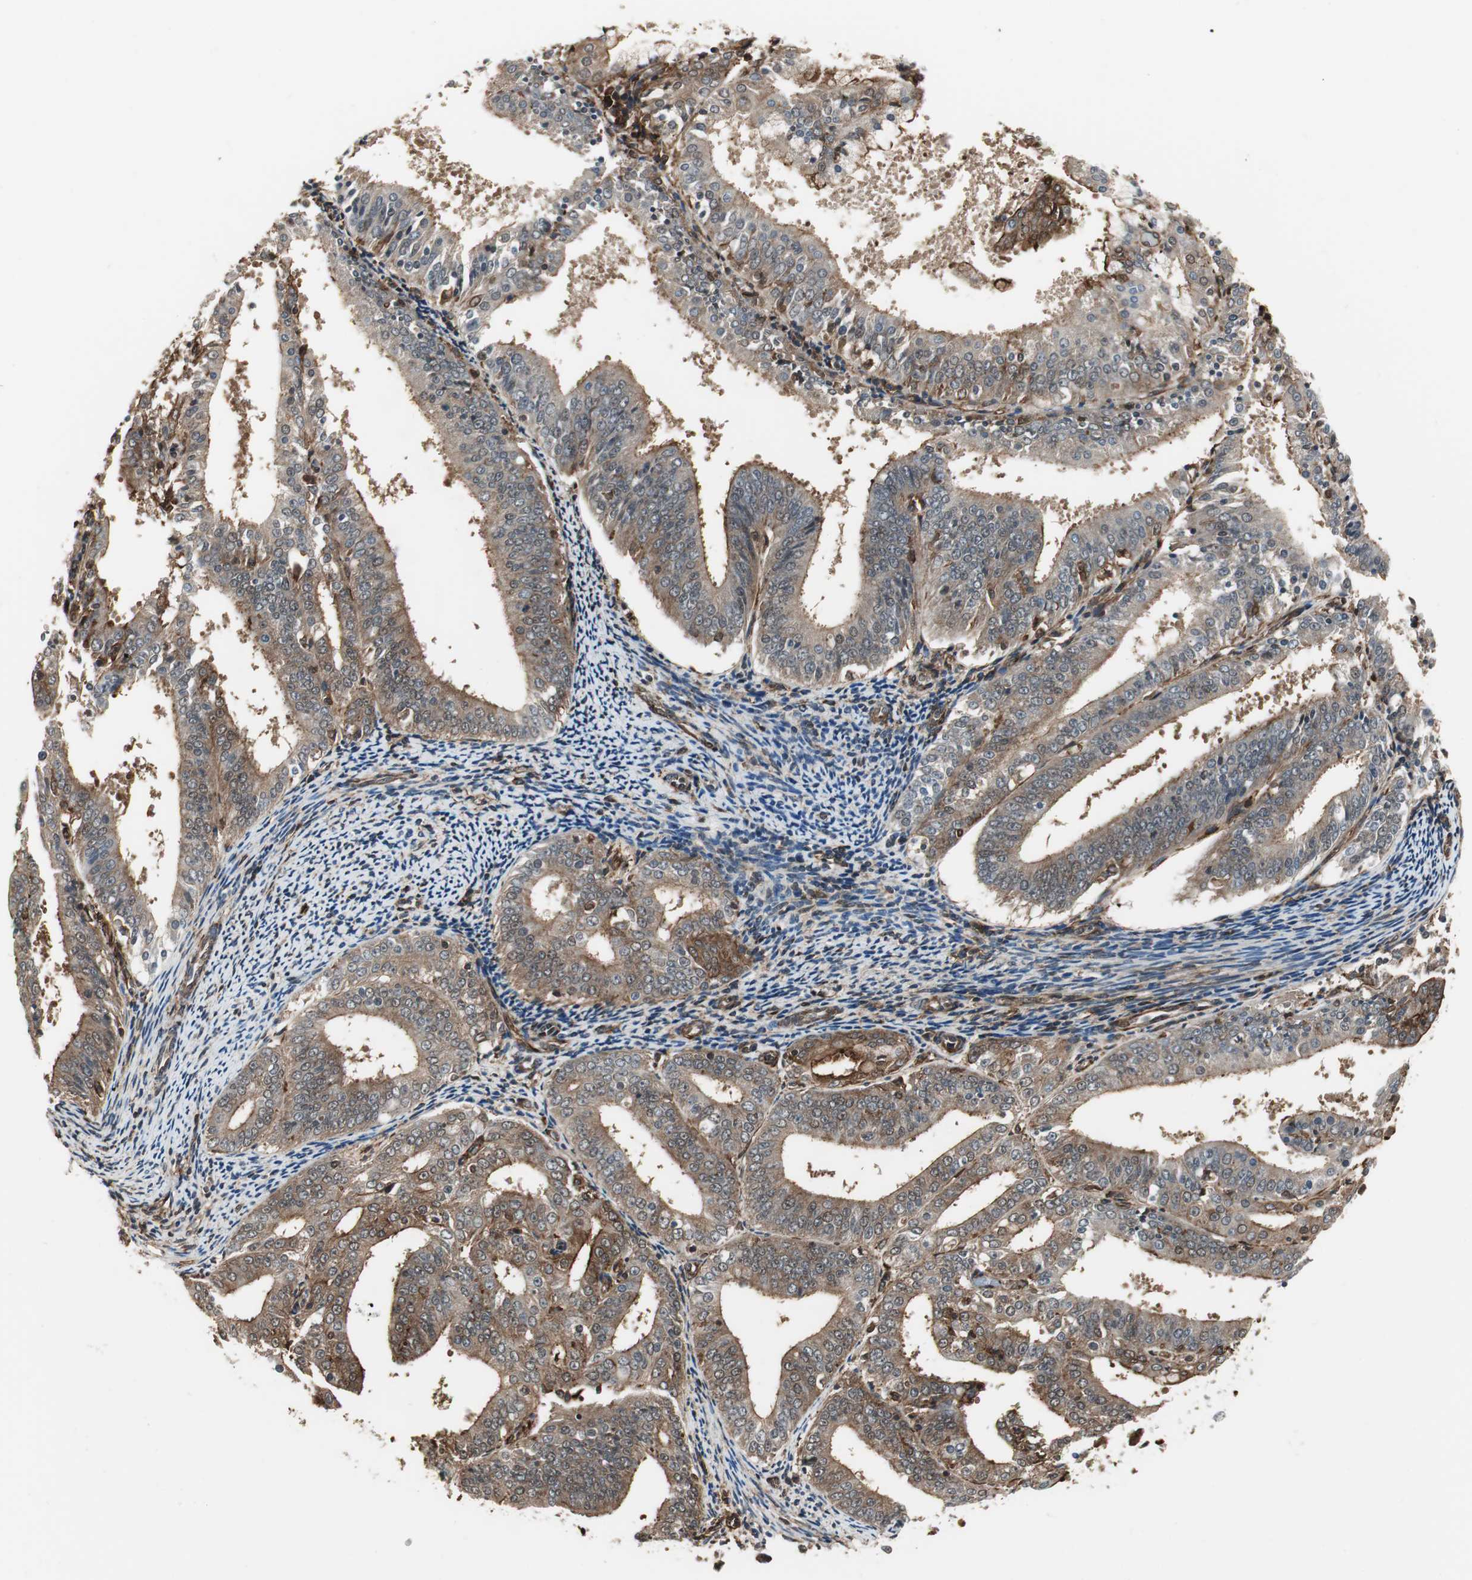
{"staining": {"intensity": "moderate", "quantity": ">75%", "location": "cytoplasmic/membranous"}, "tissue": "endometrial cancer", "cell_type": "Tumor cells", "image_type": "cancer", "snomed": [{"axis": "morphology", "description": "Adenocarcinoma, NOS"}, {"axis": "topography", "description": "Endometrium"}], "caption": "IHC histopathology image of neoplastic tissue: endometrial adenocarcinoma stained using immunohistochemistry (IHC) shows medium levels of moderate protein expression localized specifically in the cytoplasmic/membranous of tumor cells, appearing as a cytoplasmic/membranous brown color.", "gene": "PTPN11", "patient": {"sex": "female", "age": 63}}